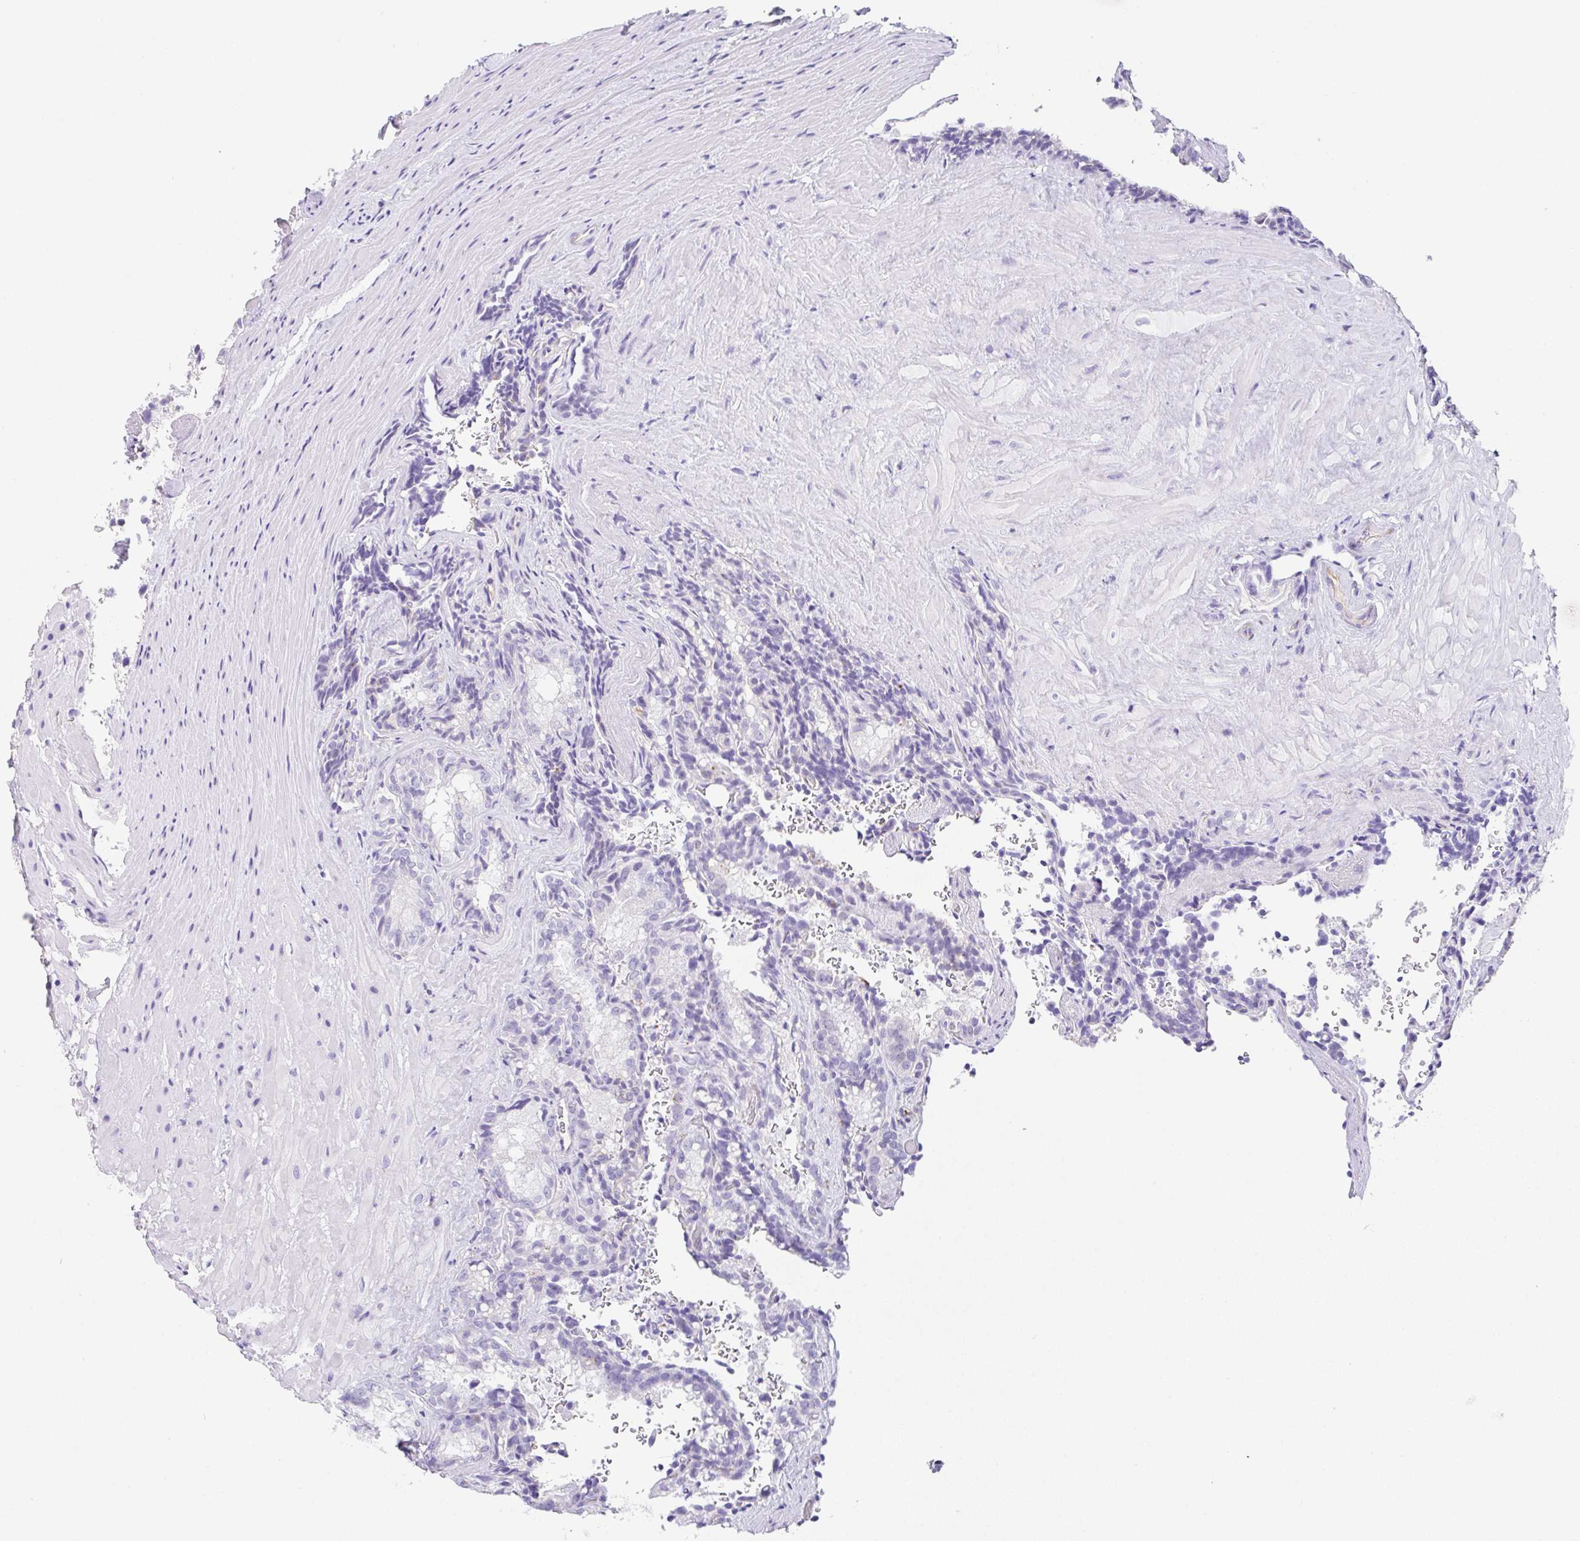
{"staining": {"intensity": "negative", "quantity": "none", "location": "none"}, "tissue": "seminal vesicle", "cell_type": "Glandular cells", "image_type": "normal", "snomed": [{"axis": "morphology", "description": "Normal tissue, NOS"}, {"axis": "topography", "description": "Seminal veicle"}], "caption": "Immunohistochemical staining of unremarkable human seminal vesicle shows no significant positivity in glandular cells.", "gene": "DKK4", "patient": {"sex": "male", "age": 47}}